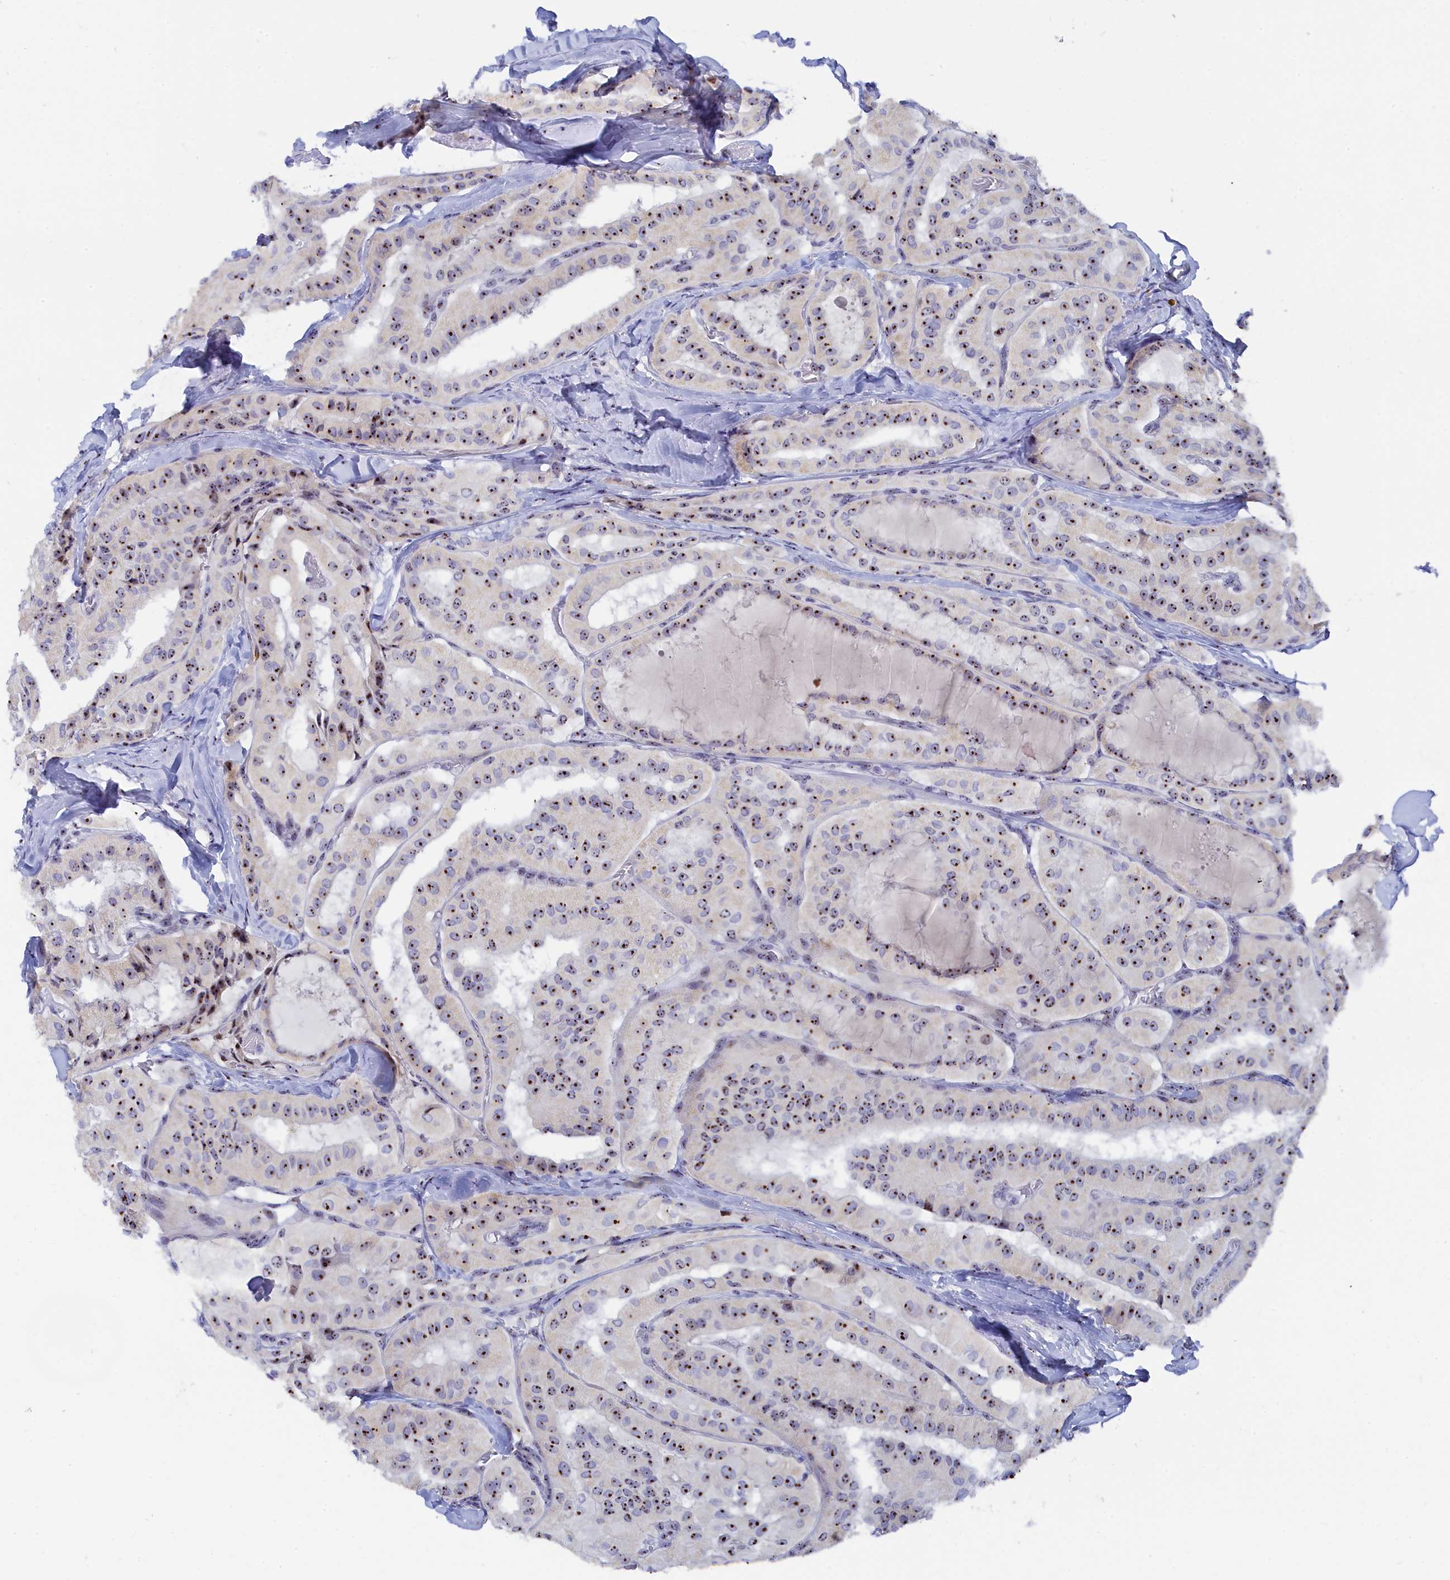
{"staining": {"intensity": "strong", "quantity": ">75%", "location": "nuclear"}, "tissue": "thyroid cancer", "cell_type": "Tumor cells", "image_type": "cancer", "snomed": [{"axis": "morphology", "description": "Normal tissue, NOS"}, {"axis": "morphology", "description": "Papillary adenocarcinoma, NOS"}, {"axis": "topography", "description": "Thyroid gland"}], "caption": "Strong nuclear protein staining is identified in approximately >75% of tumor cells in thyroid cancer (papillary adenocarcinoma). (IHC, brightfield microscopy, high magnification).", "gene": "RSL1D1", "patient": {"sex": "female", "age": 59}}